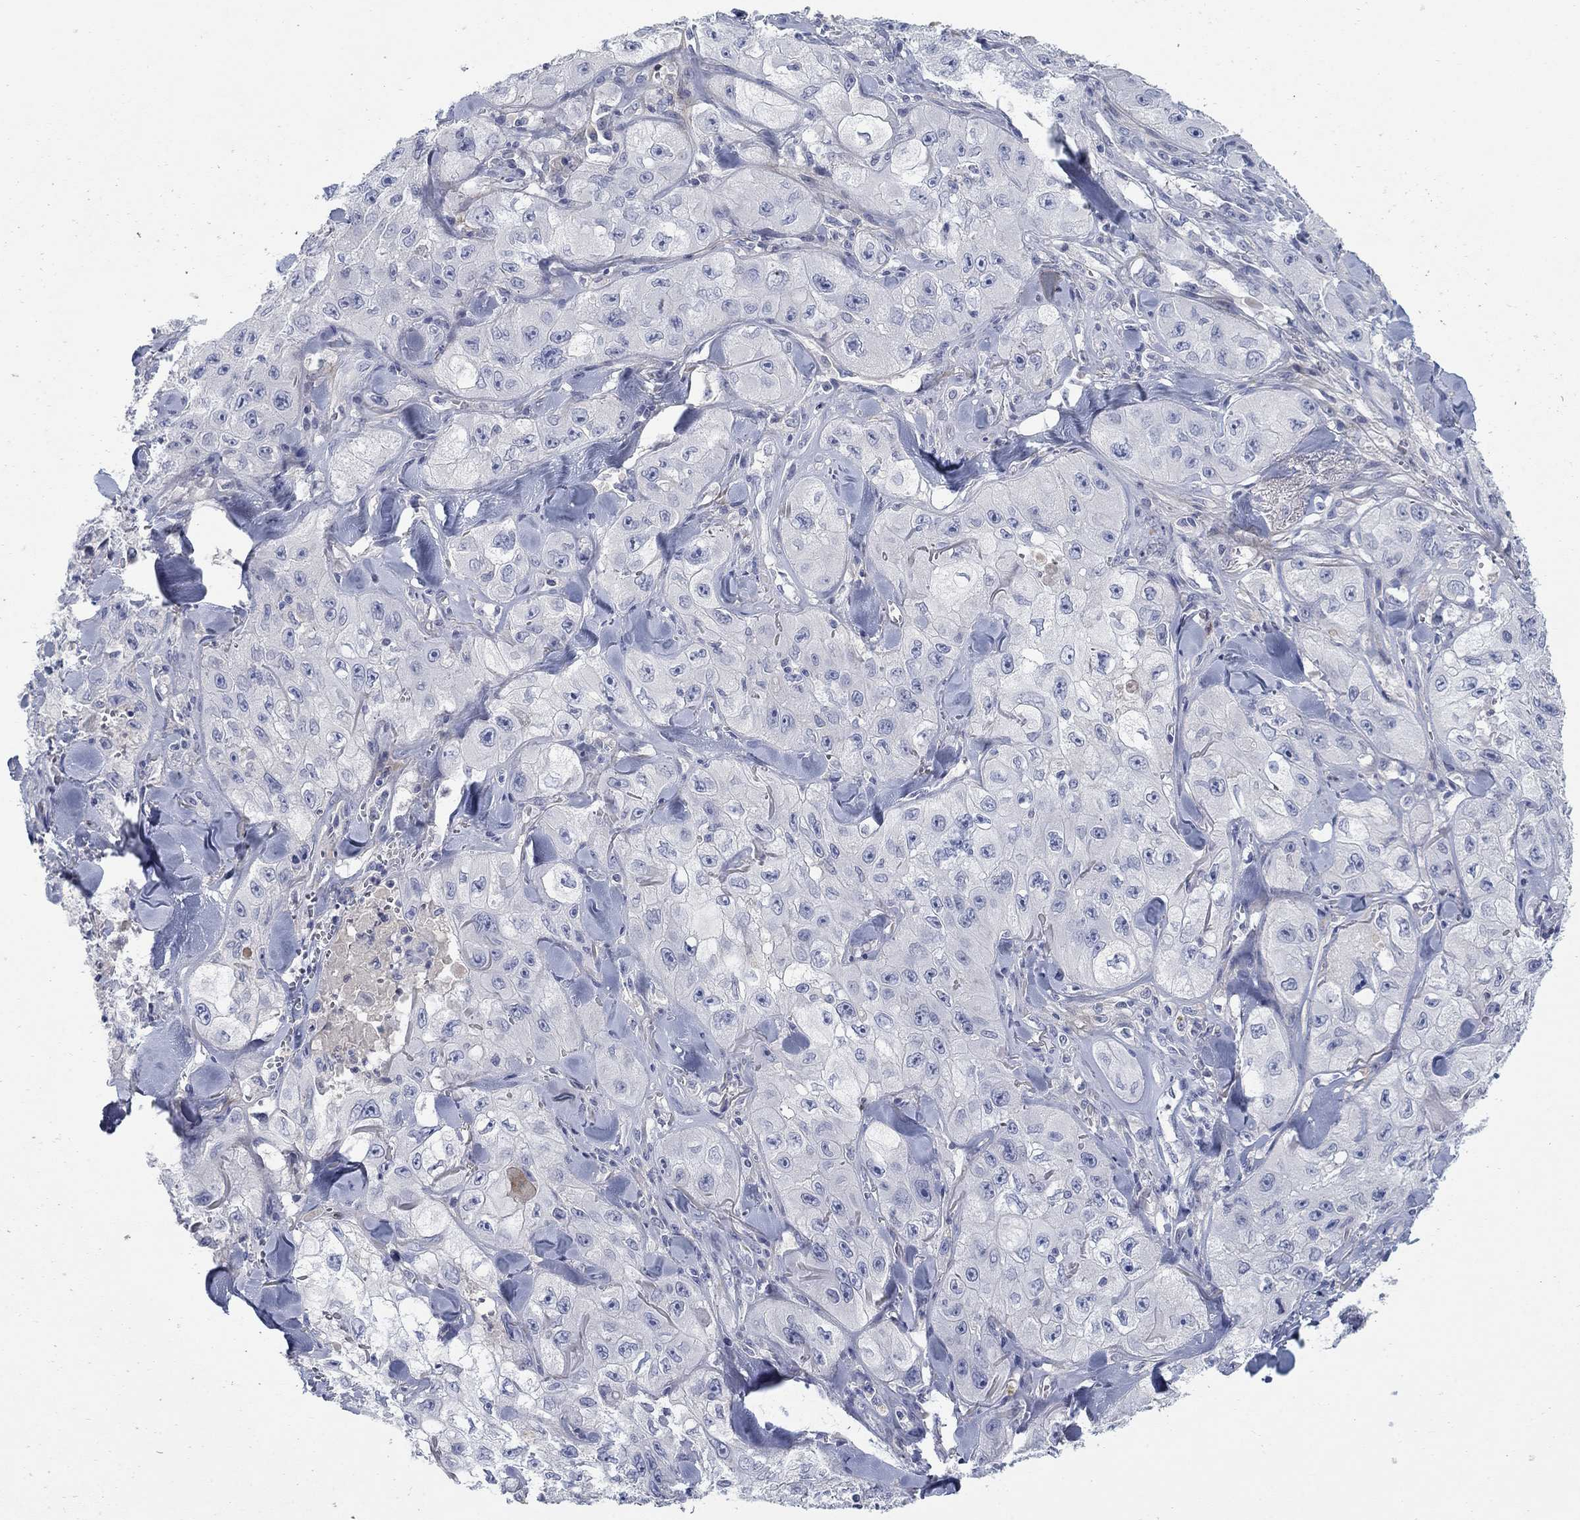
{"staining": {"intensity": "negative", "quantity": "none", "location": "none"}, "tissue": "skin cancer", "cell_type": "Tumor cells", "image_type": "cancer", "snomed": [{"axis": "morphology", "description": "Squamous cell carcinoma, NOS"}, {"axis": "topography", "description": "Skin"}, {"axis": "topography", "description": "Subcutis"}], "caption": "Tumor cells show no significant staining in squamous cell carcinoma (skin).", "gene": "TMEM249", "patient": {"sex": "male", "age": 73}}